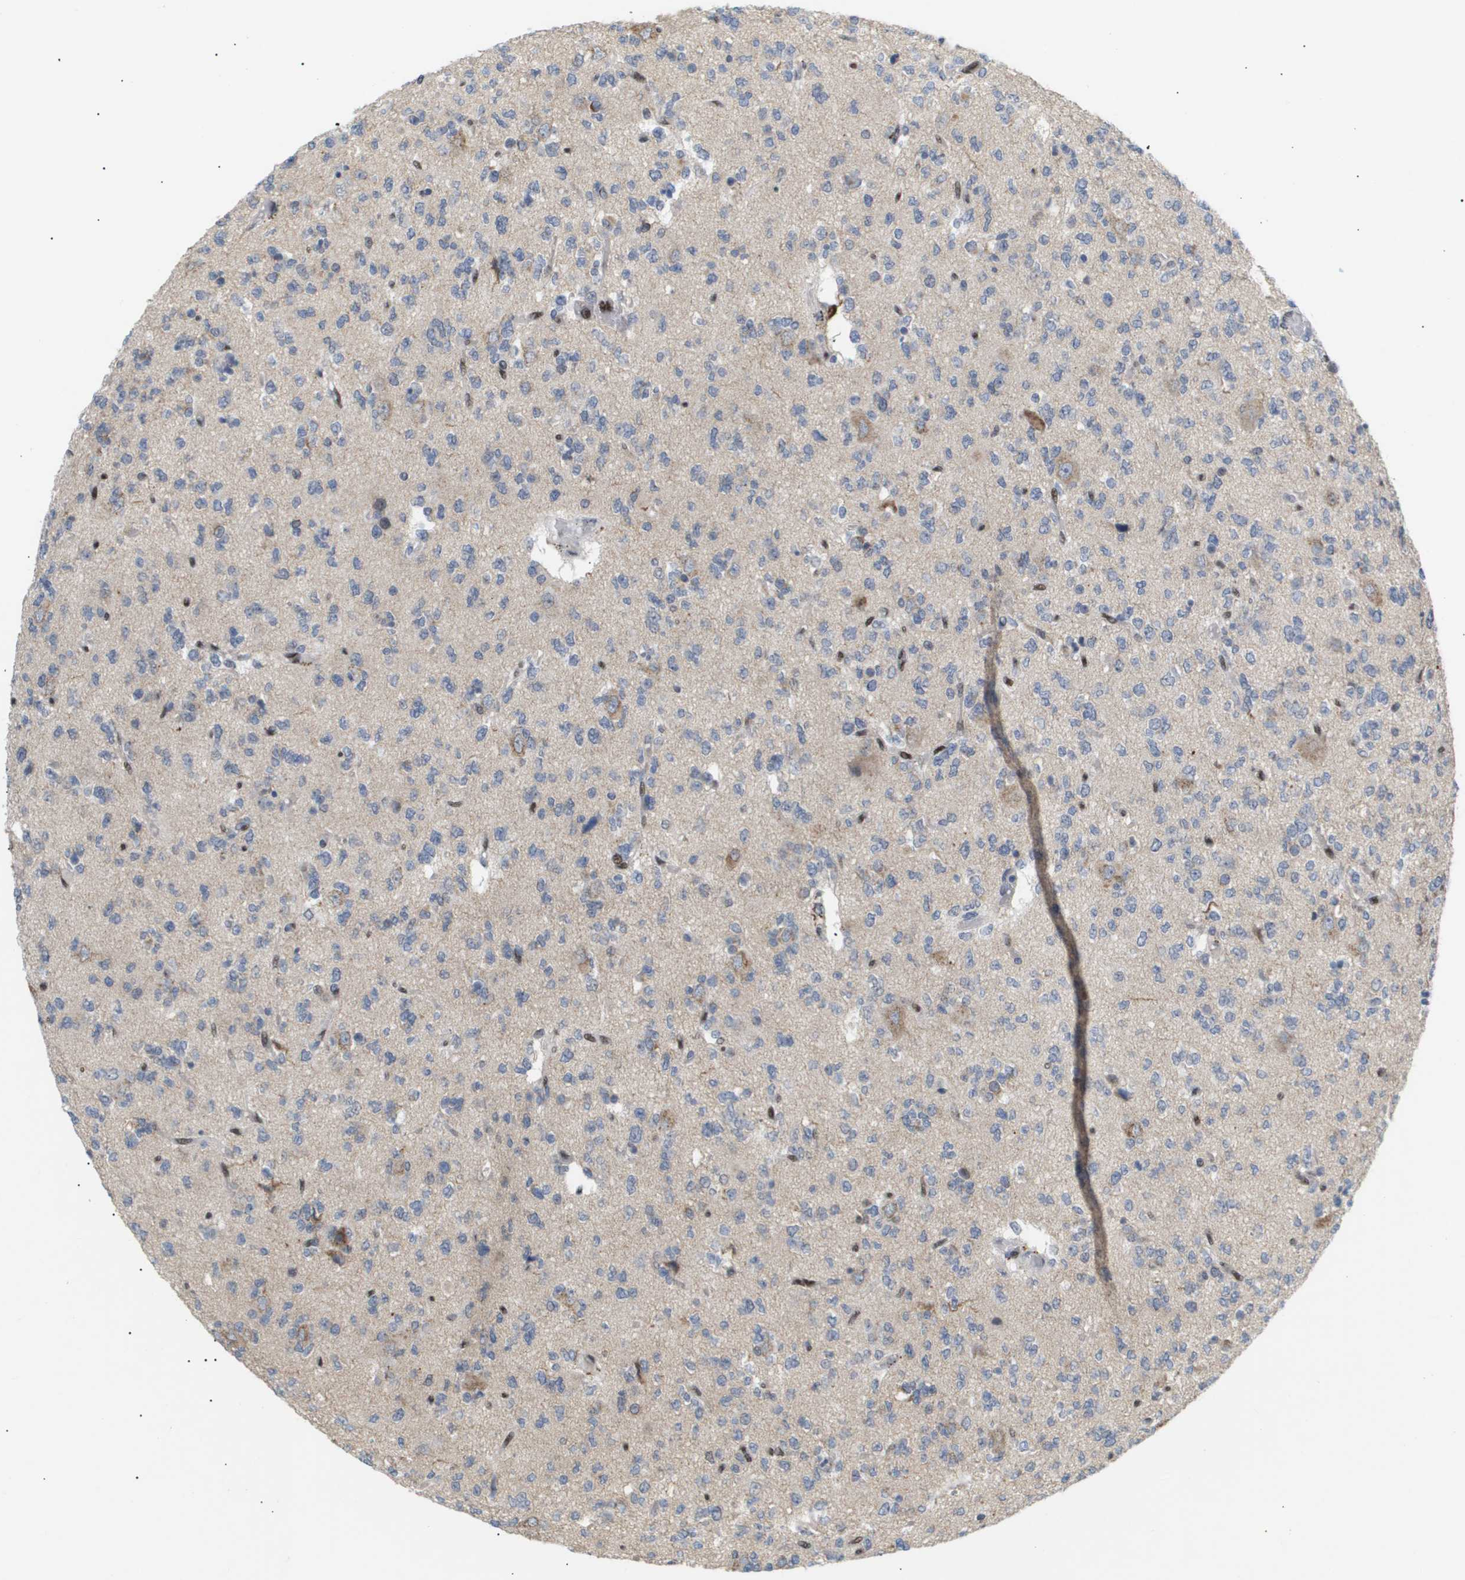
{"staining": {"intensity": "negative", "quantity": "none", "location": "none"}, "tissue": "glioma", "cell_type": "Tumor cells", "image_type": "cancer", "snomed": [{"axis": "morphology", "description": "Glioma, malignant, Low grade"}, {"axis": "topography", "description": "Brain"}], "caption": "Tumor cells show no significant expression in malignant glioma (low-grade).", "gene": "PPARD", "patient": {"sex": "male", "age": 38}}